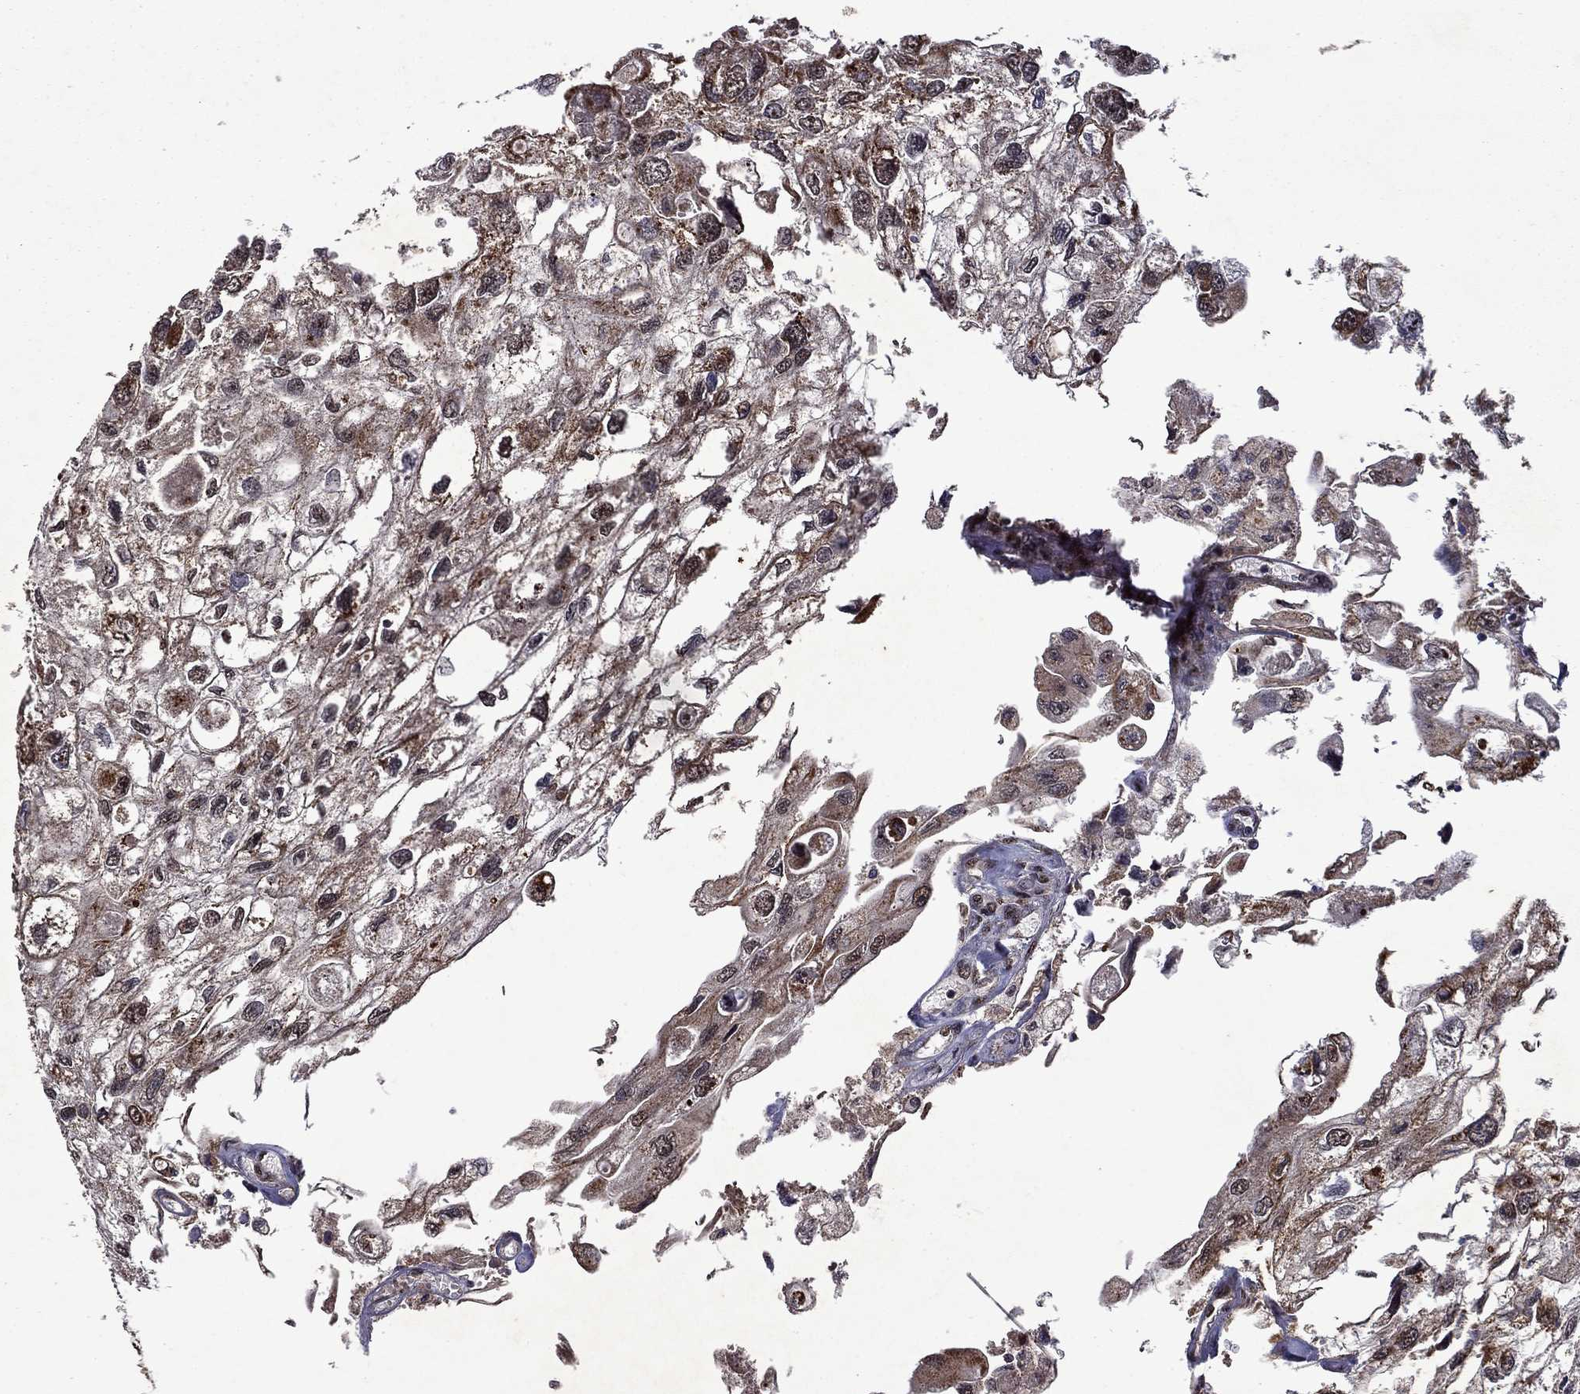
{"staining": {"intensity": "strong", "quantity": "25%-75%", "location": "cytoplasmic/membranous,nuclear"}, "tissue": "urothelial cancer", "cell_type": "Tumor cells", "image_type": "cancer", "snomed": [{"axis": "morphology", "description": "Urothelial carcinoma, High grade"}, {"axis": "topography", "description": "Urinary bladder"}], "caption": "DAB (3,3'-diaminobenzidine) immunohistochemical staining of human urothelial cancer demonstrates strong cytoplasmic/membranous and nuclear protein expression in approximately 25%-75% of tumor cells. (Brightfield microscopy of DAB IHC at high magnification).", "gene": "ITM2B", "patient": {"sex": "male", "age": 59}}